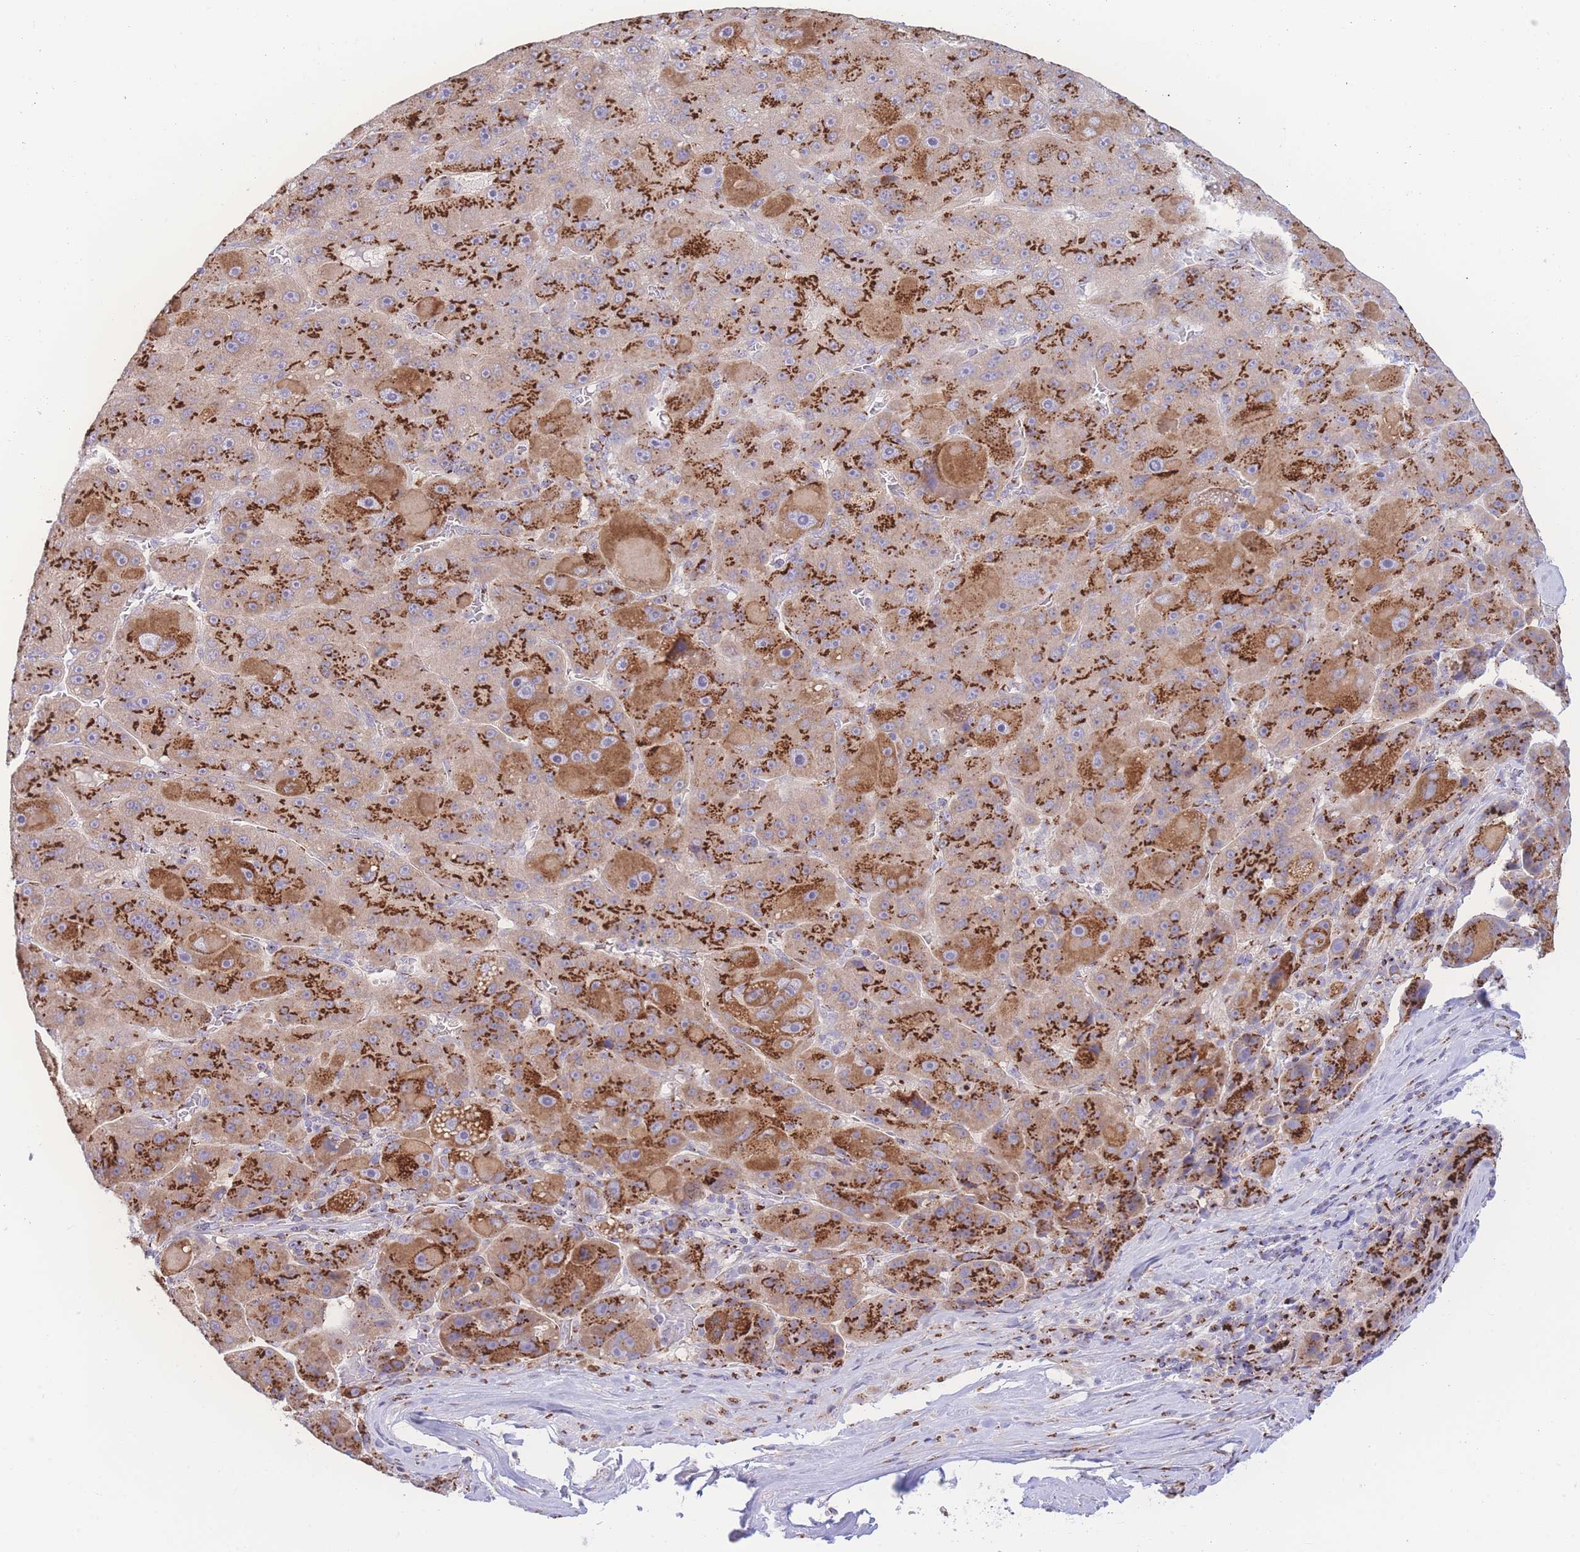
{"staining": {"intensity": "strong", "quantity": ">75%", "location": "cytoplasmic/membranous"}, "tissue": "liver cancer", "cell_type": "Tumor cells", "image_type": "cancer", "snomed": [{"axis": "morphology", "description": "Carcinoma, Hepatocellular, NOS"}, {"axis": "topography", "description": "Liver"}], "caption": "About >75% of tumor cells in human hepatocellular carcinoma (liver) show strong cytoplasmic/membranous protein staining as visualized by brown immunohistochemical staining.", "gene": "GOLM2", "patient": {"sex": "male", "age": 76}}